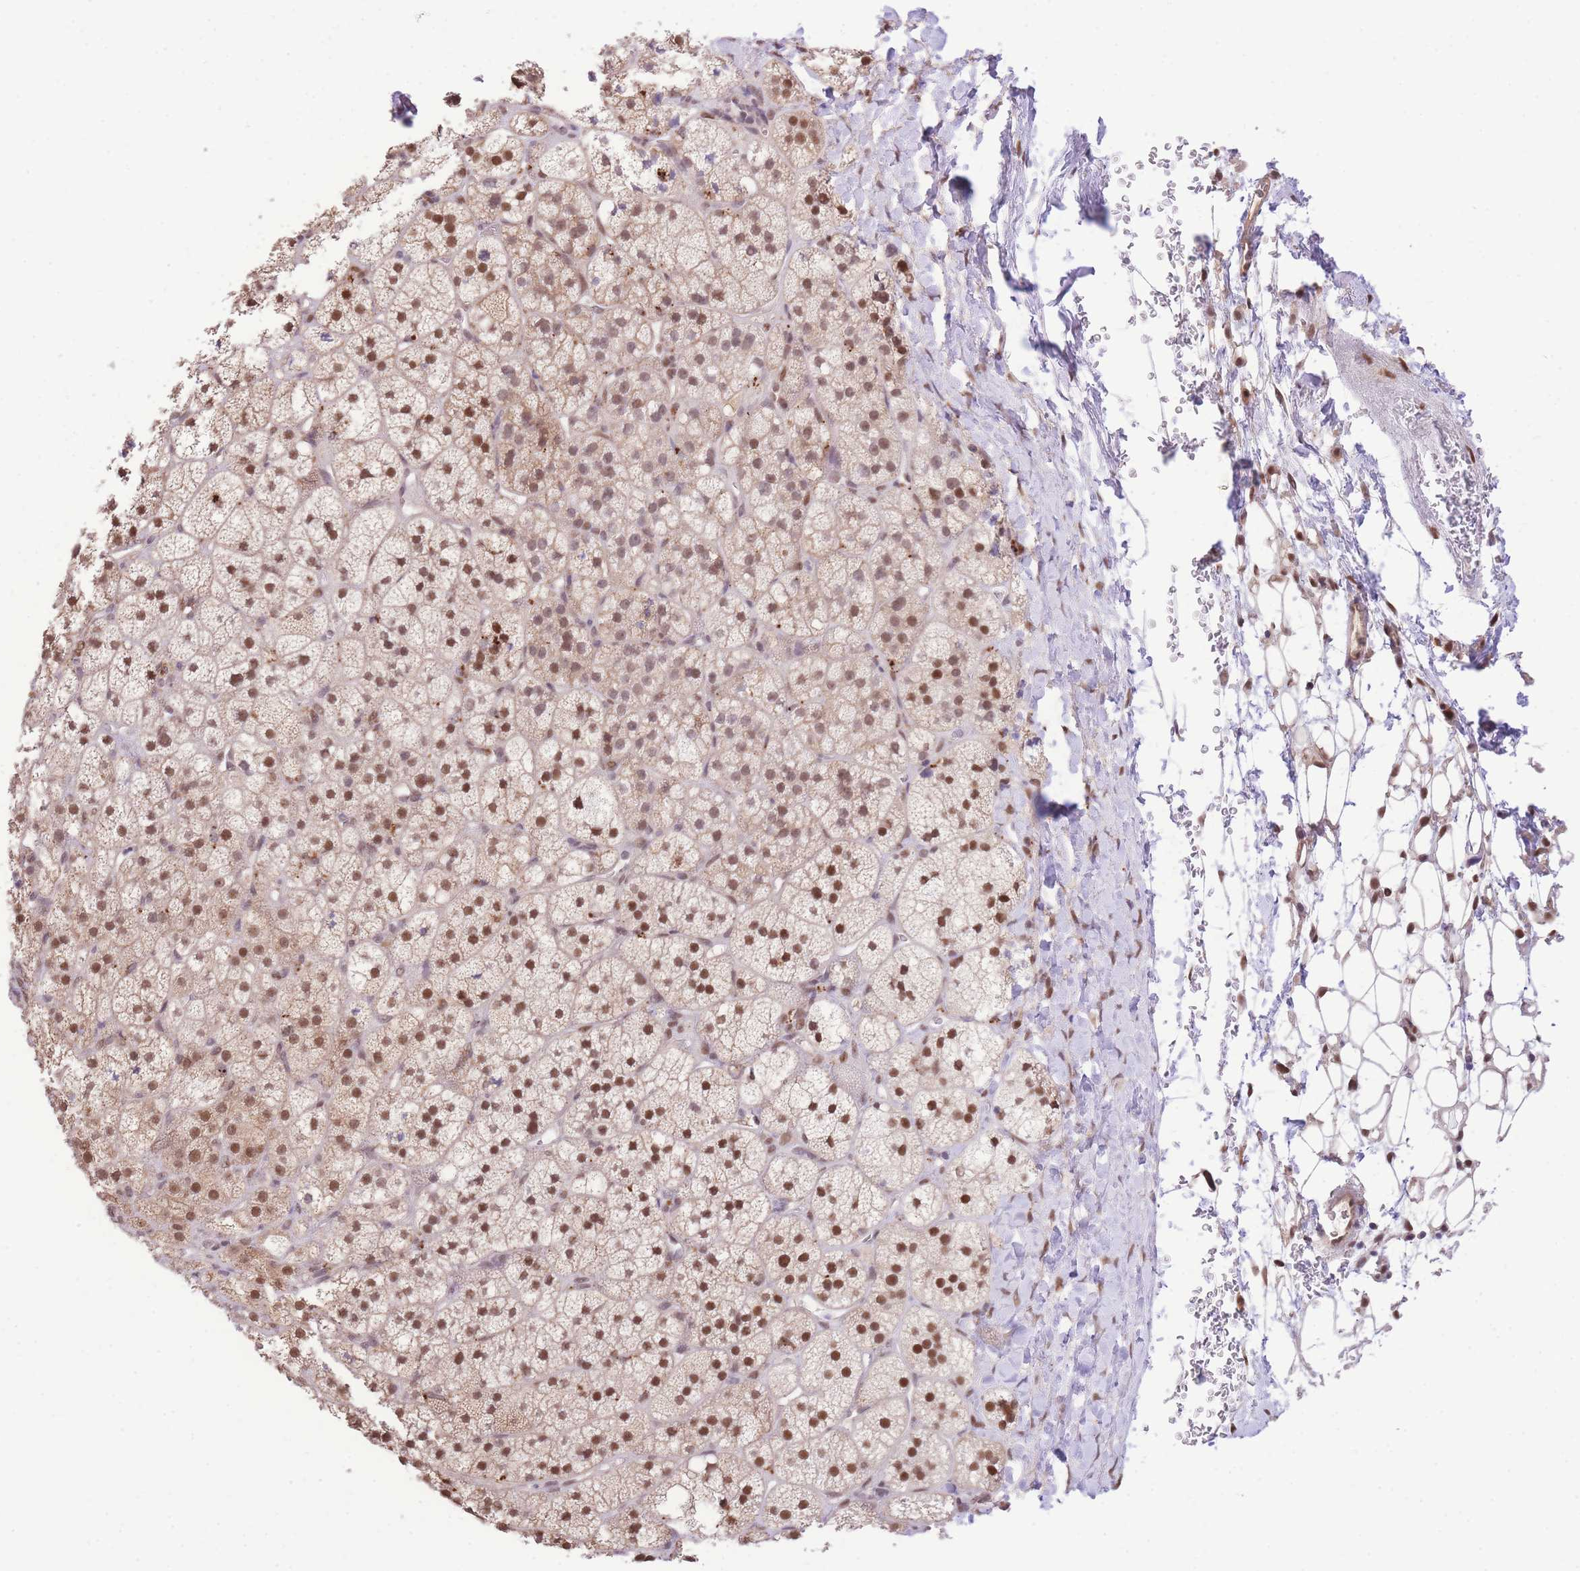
{"staining": {"intensity": "moderate", "quantity": ">75%", "location": "nuclear"}, "tissue": "adrenal gland", "cell_type": "Glandular cells", "image_type": "normal", "snomed": [{"axis": "morphology", "description": "Normal tissue, NOS"}, {"axis": "topography", "description": "Adrenal gland"}], "caption": "IHC (DAB) staining of normal human adrenal gland demonstrates moderate nuclear protein positivity in about >75% of glandular cells. Nuclei are stained in blue.", "gene": "UBXN7", "patient": {"sex": "male", "age": 61}}